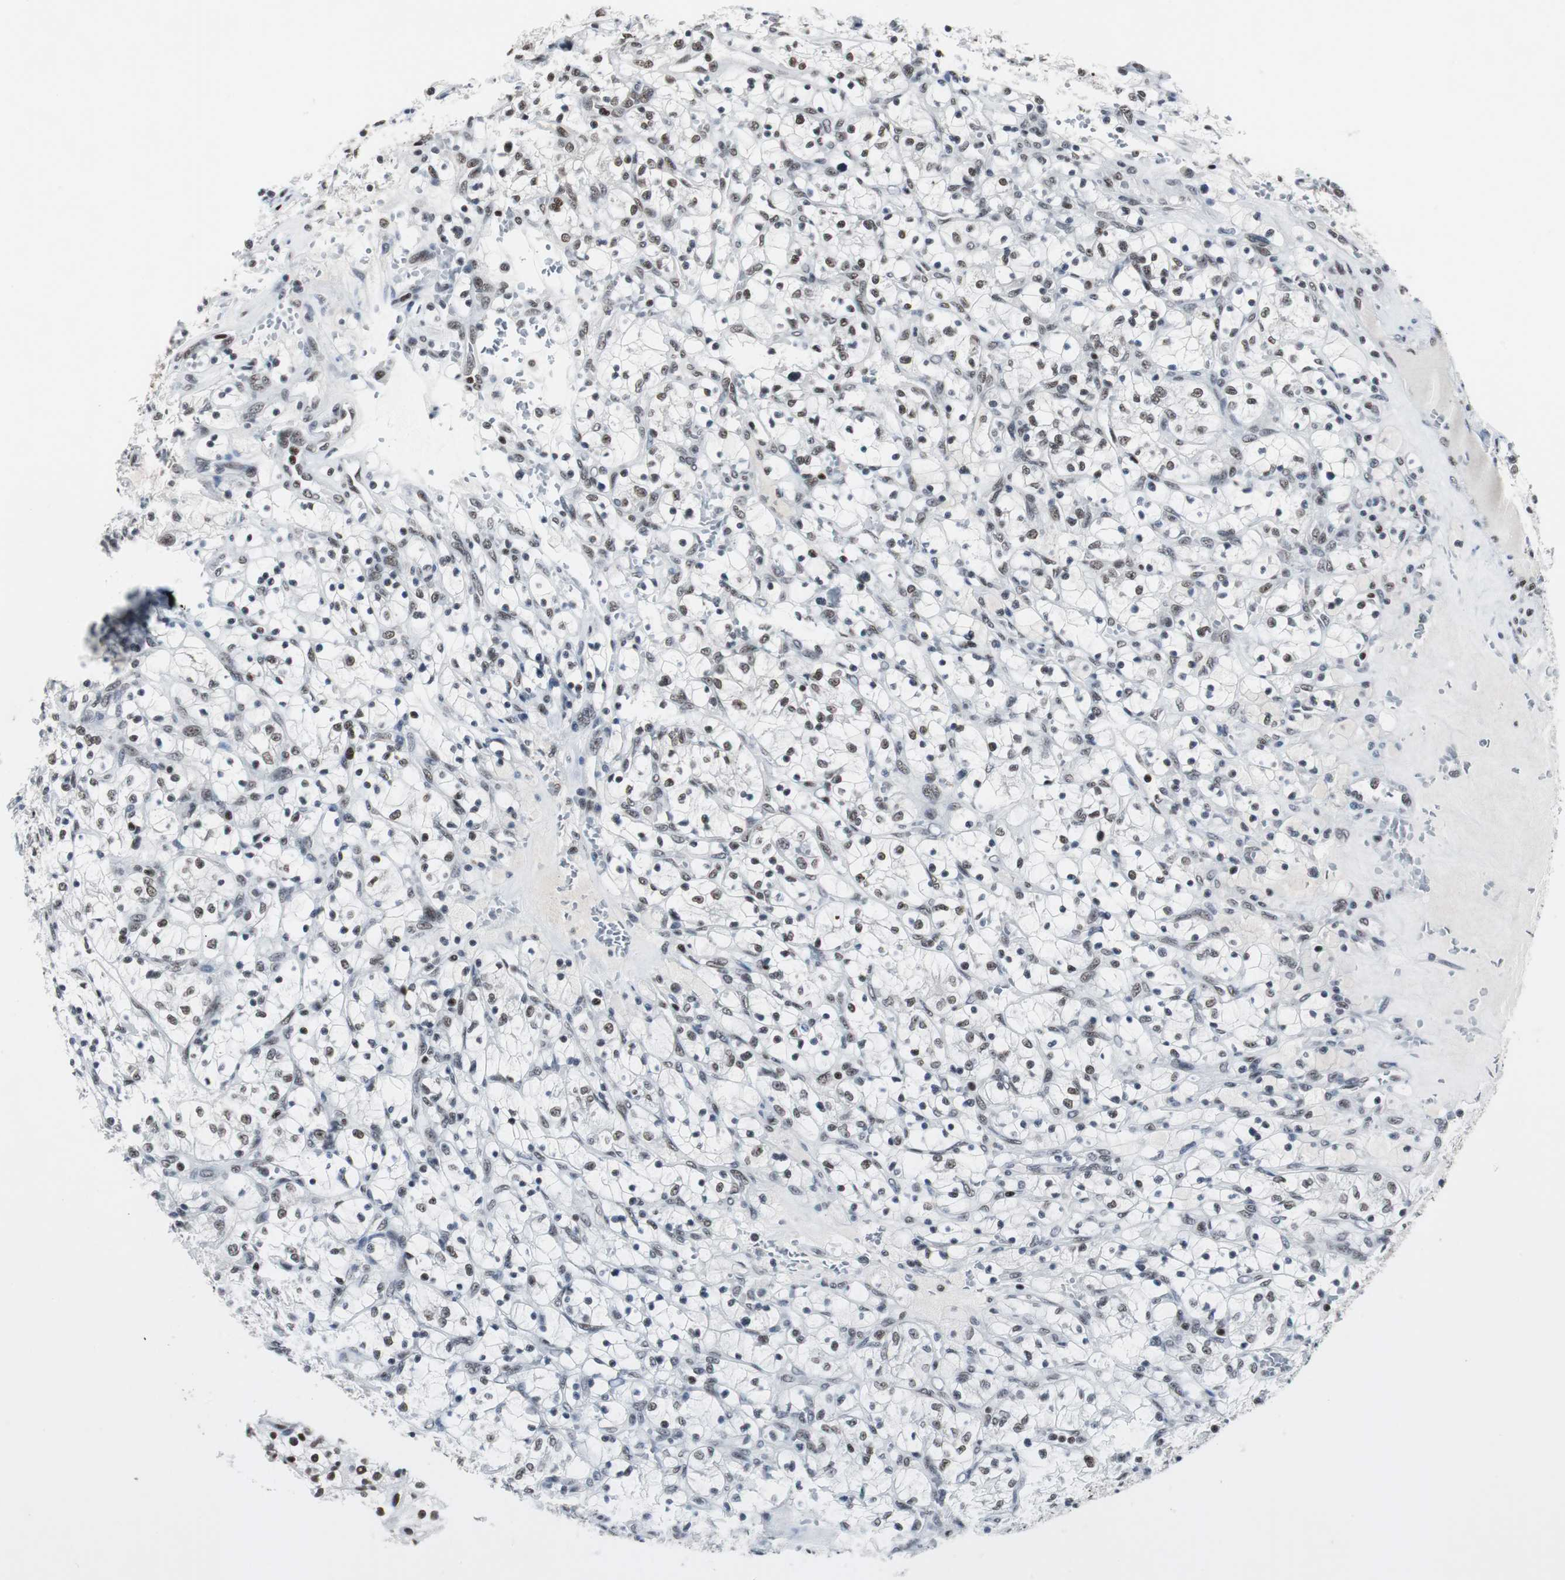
{"staining": {"intensity": "weak", "quantity": "25%-75%", "location": "nuclear"}, "tissue": "renal cancer", "cell_type": "Tumor cells", "image_type": "cancer", "snomed": [{"axis": "morphology", "description": "Adenocarcinoma, NOS"}, {"axis": "topography", "description": "Kidney"}], "caption": "The histopathology image displays a brown stain indicating the presence of a protein in the nuclear of tumor cells in renal cancer (adenocarcinoma). The protein is shown in brown color, while the nuclei are stained blue.", "gene": "RAD9A", "patient": {"sex": "female", "age": 69}}